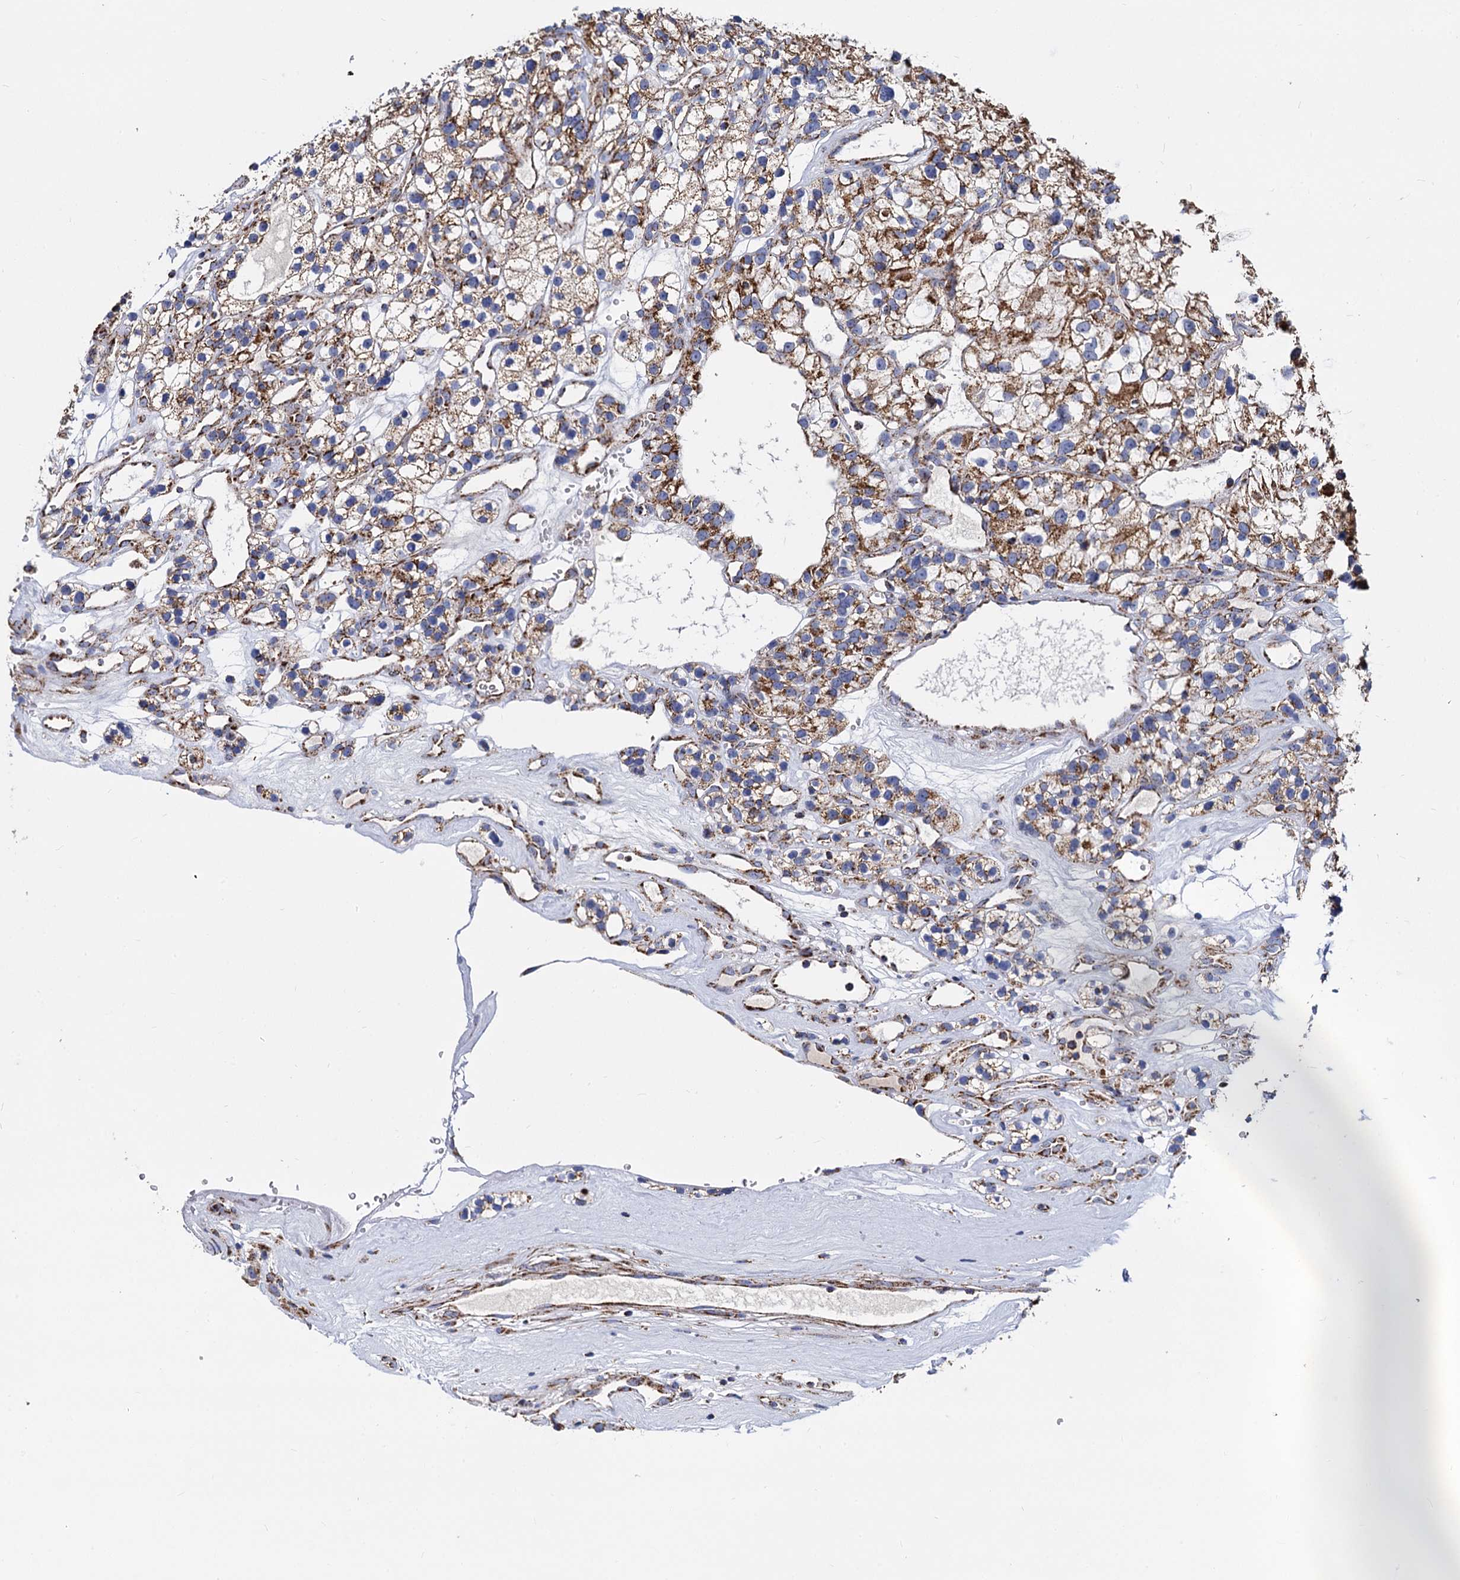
{"staining": {"intensity": "strong", "quantity": "25%-75%", "location": "cytoplasmic/membranous"}, "tissue": "renal cancer", "cell_type": "Tumor cells", "image_type": "cancer", "snomed": [{"axis": "morphology", "description": "Adenocarcinoma, NOS"}, {"axis": "topography", "description": "Kidney"}], "caption": "A histopathology image of human renal adenocarcinoma stained for a protein reveals strong cytoplasmic/membranous brown staining in tumor cells.", "gene": "TIMM10", "patient": {"sex": "female", "age": 57}}